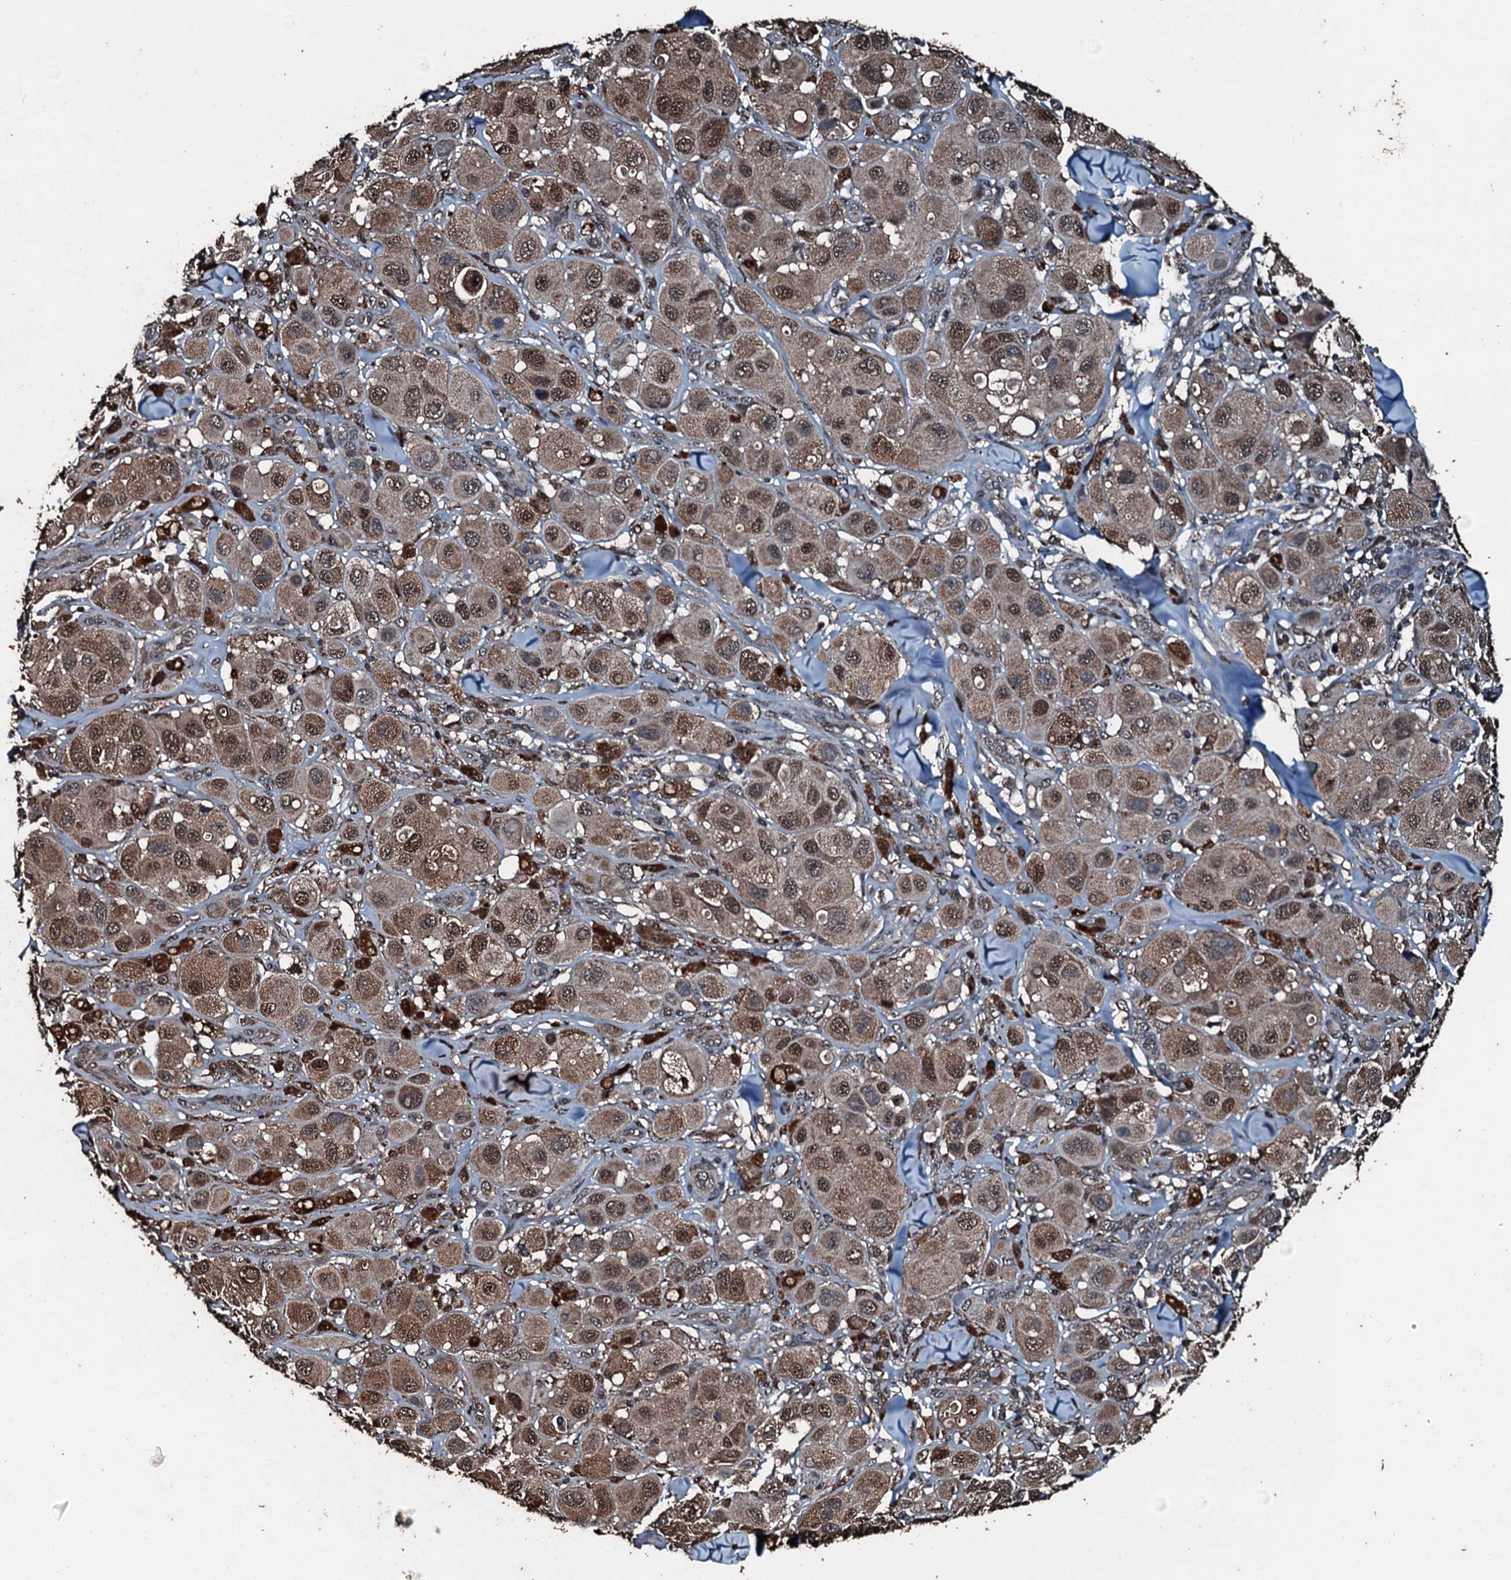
{"staining": {"intensity": "moderate", "quantity": ">75%", "location": "cytoplasmic/membranous,nuclear"}, "tissue": "melanoma", "cell_type": "Tumor cells", "image_type": "cancer", "snomed": [{"axis": "morphology", "description": "Malignant melanoma, Metastatic site"}, {"axis": "topography", "description": "Skin"}], "caption": "Tumor cells exhibit medium levels of moderate cytoplasmic/membranous and nuclear expression in approximately >75% of cells in malignant melanoma (metastatic site).", "gene": "FAAP24", "patient": {"sex": "male", "age": 41}}